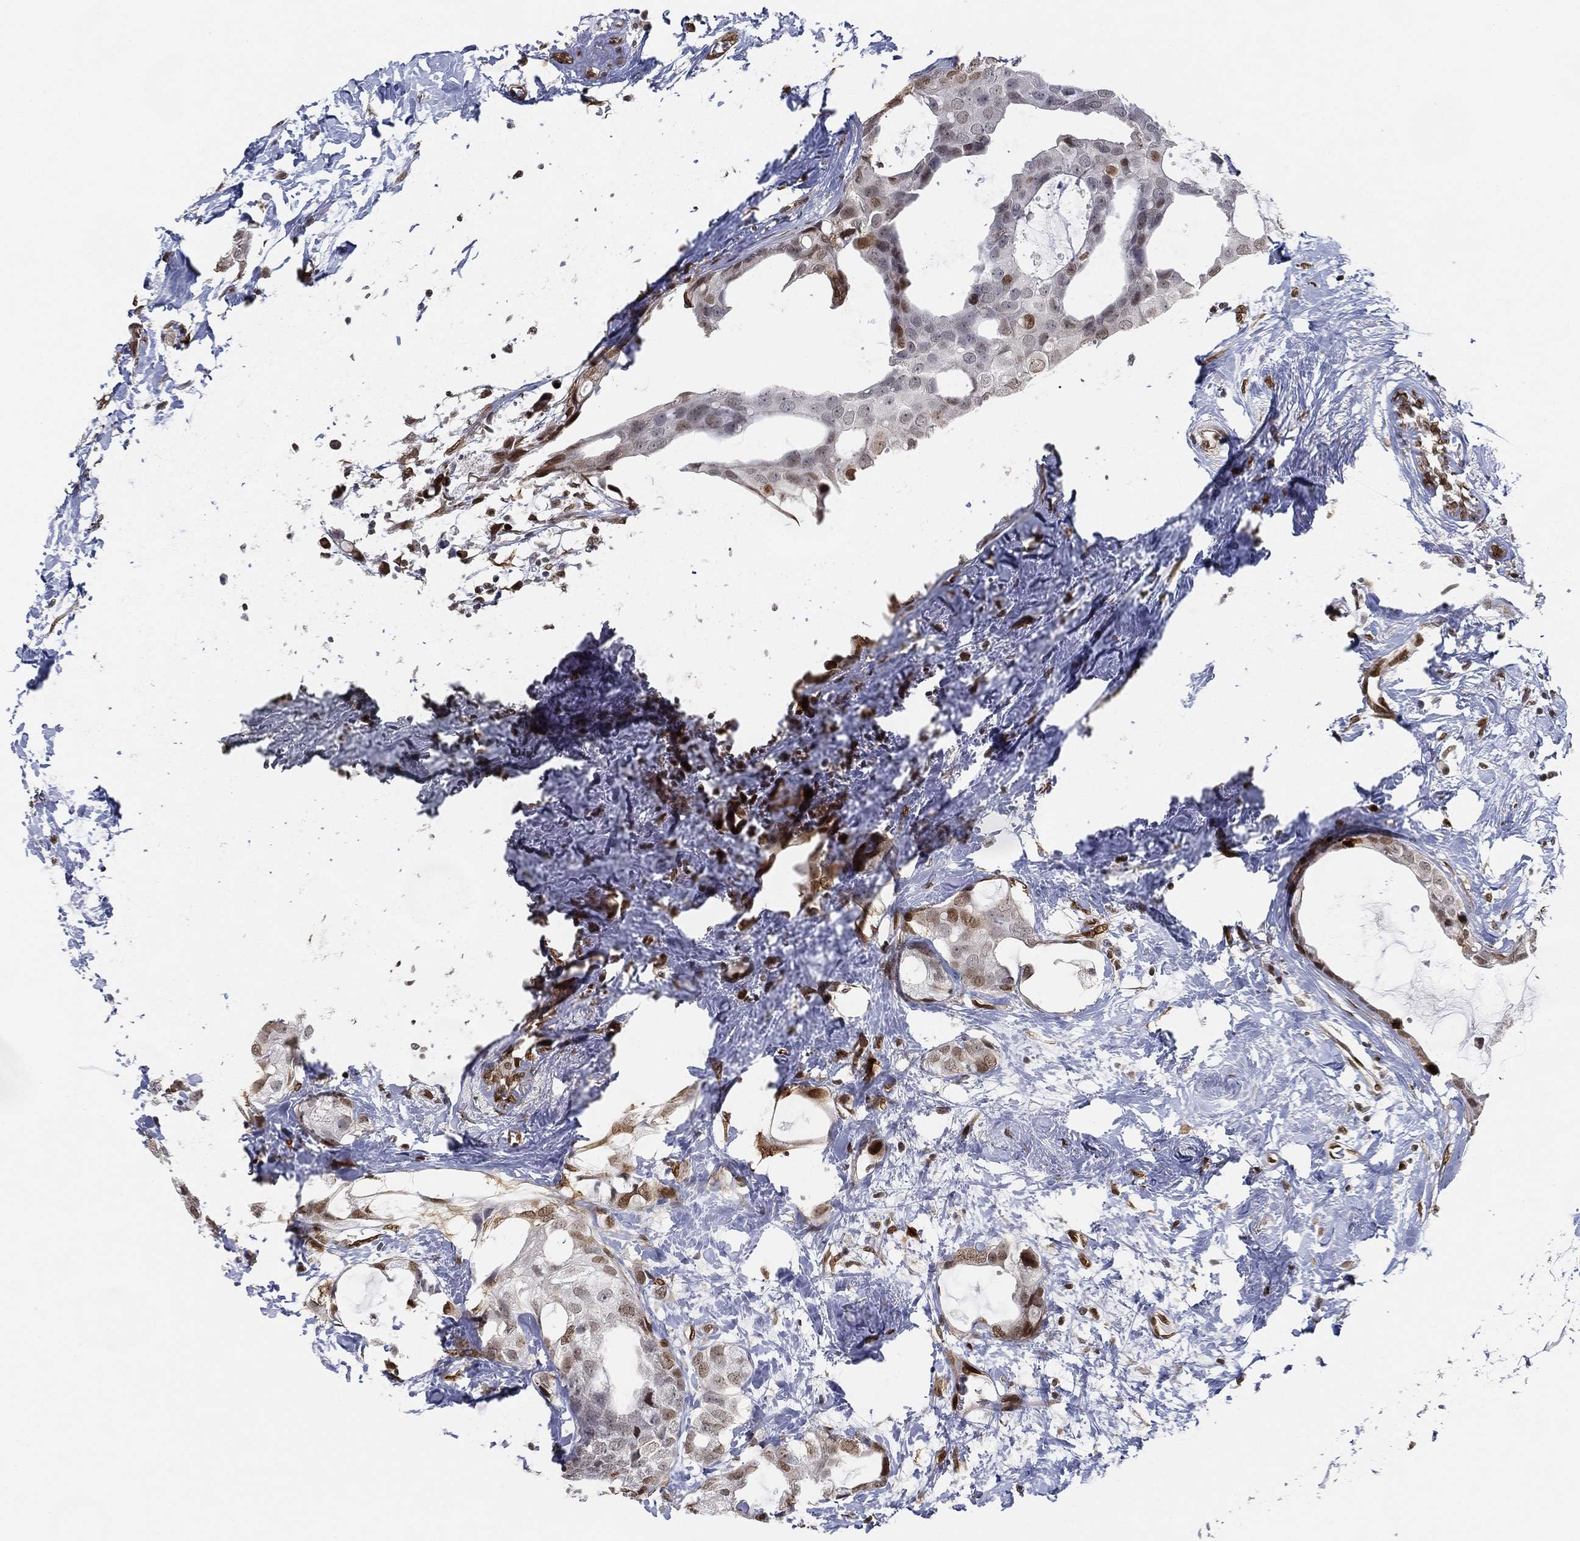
{"staining": {"intensity": "moderate", "quantity": "25%-75%", "location": "nuclear"}, "tissue": "breast cancer", "cell_type": "Tumor cells", "image_type": "cancer", "snomed": [{"axis": "morphology", "description": "Duct carcinoma"}, {"axis": "topography", "description": "Breast"}], "caption": "Immunohistochemical staining of human breast cancer exhibits medium levels of moderate nuclear staining in approximately 25%-75% of tumor cells.", "gene": "LMNB1", "patient": {"sex": "female", "age": 45}}